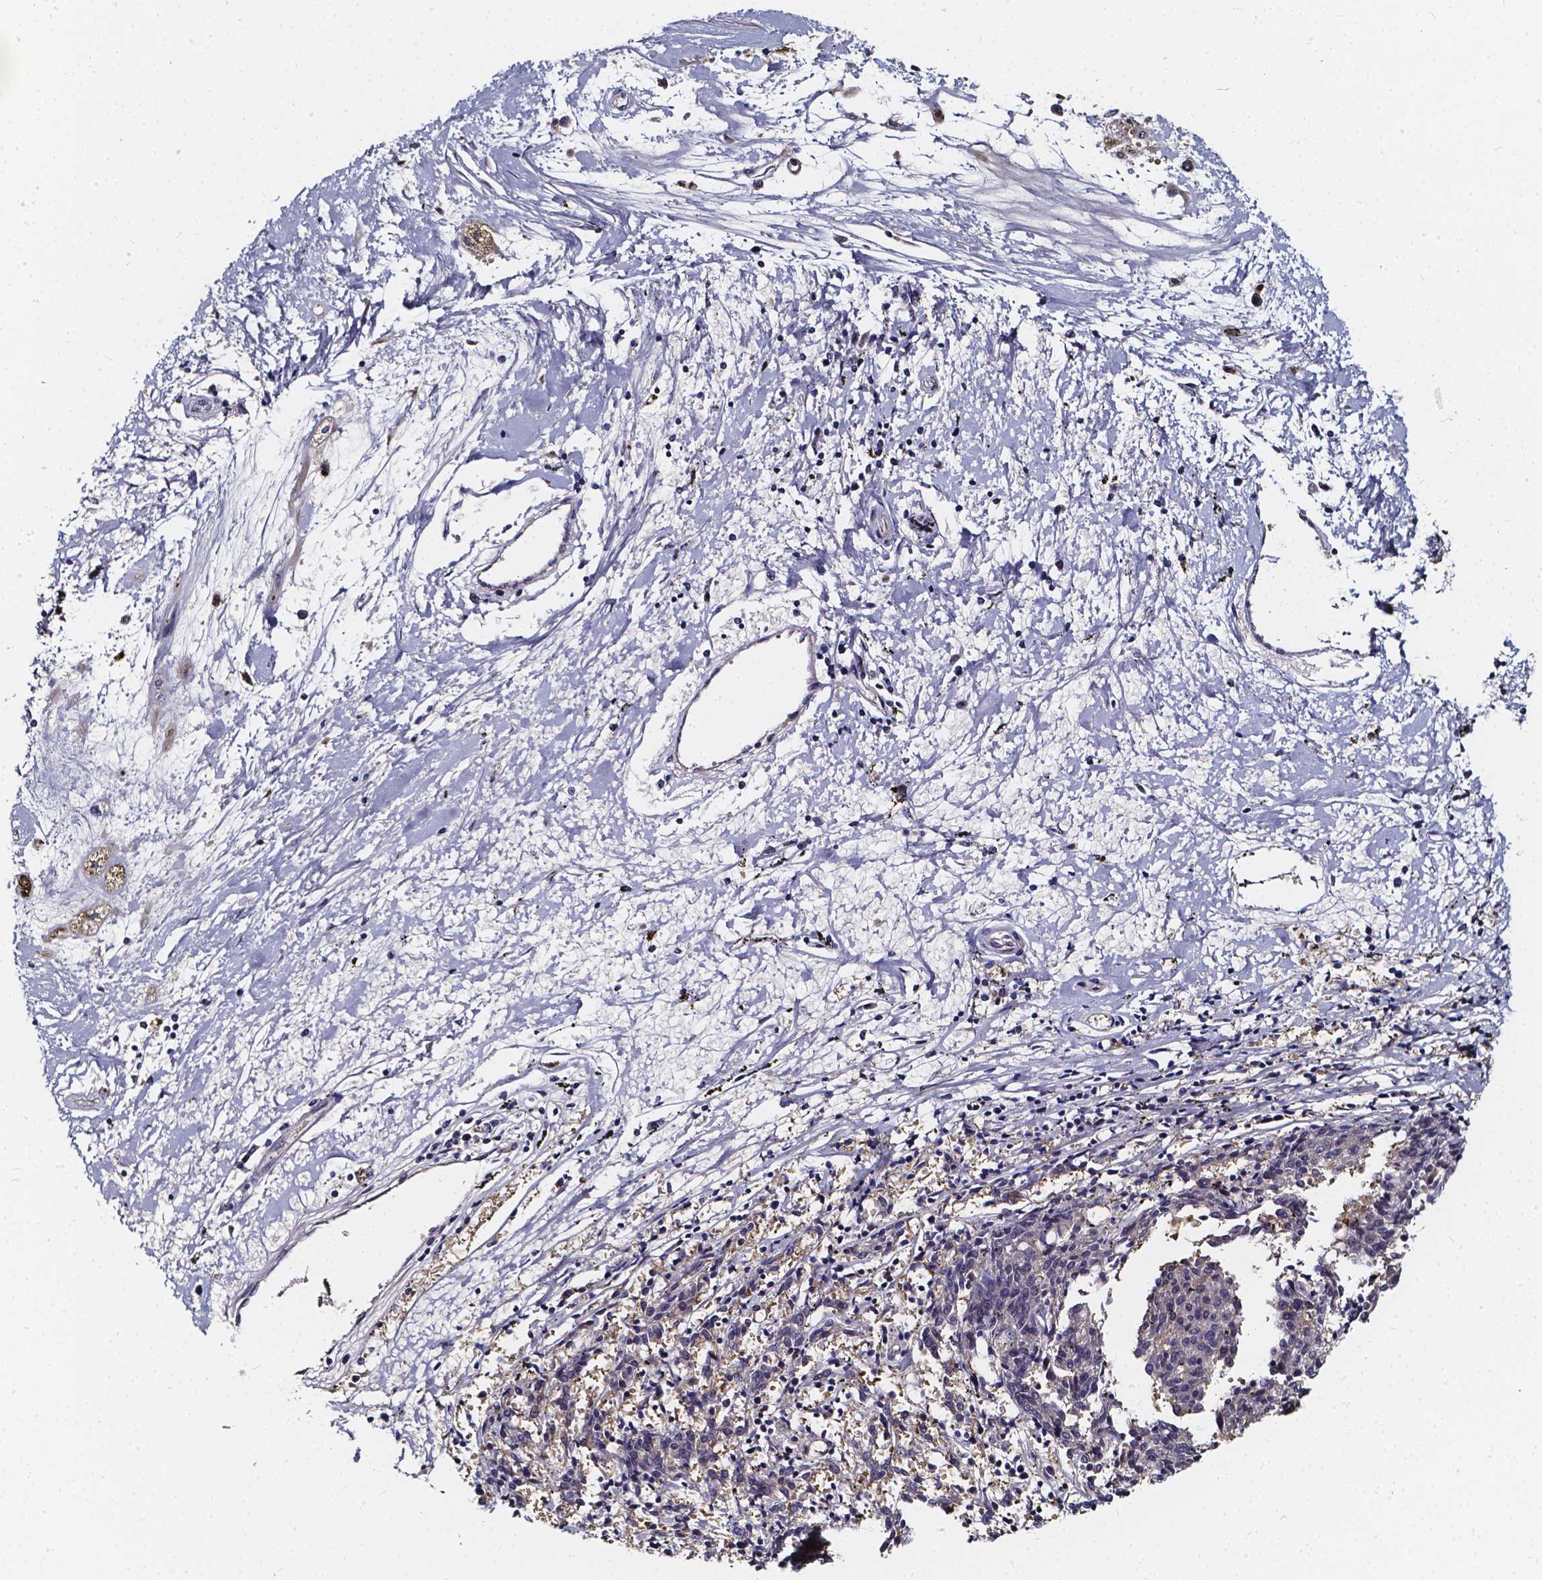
{"staining": {"intensity": "negative", "quantity": "none", "location": "none"}, "tissue": "melanoma", "cell_type": "Tumor cells", "image_type": "cancer", "snomed": [{"axis": "morphology", "description": "Malignant melanoma, NOS"}, {"axis": "topography", "description": "Skin"}], "caption": "The micrograph displays no significant expression in tumor cells of malignant melanoma. (Immunohistochemistry, brightfield microscopy, high magnification).", "gene": "SOWAHA", "patient": {"sex": "female", "age": 72}}